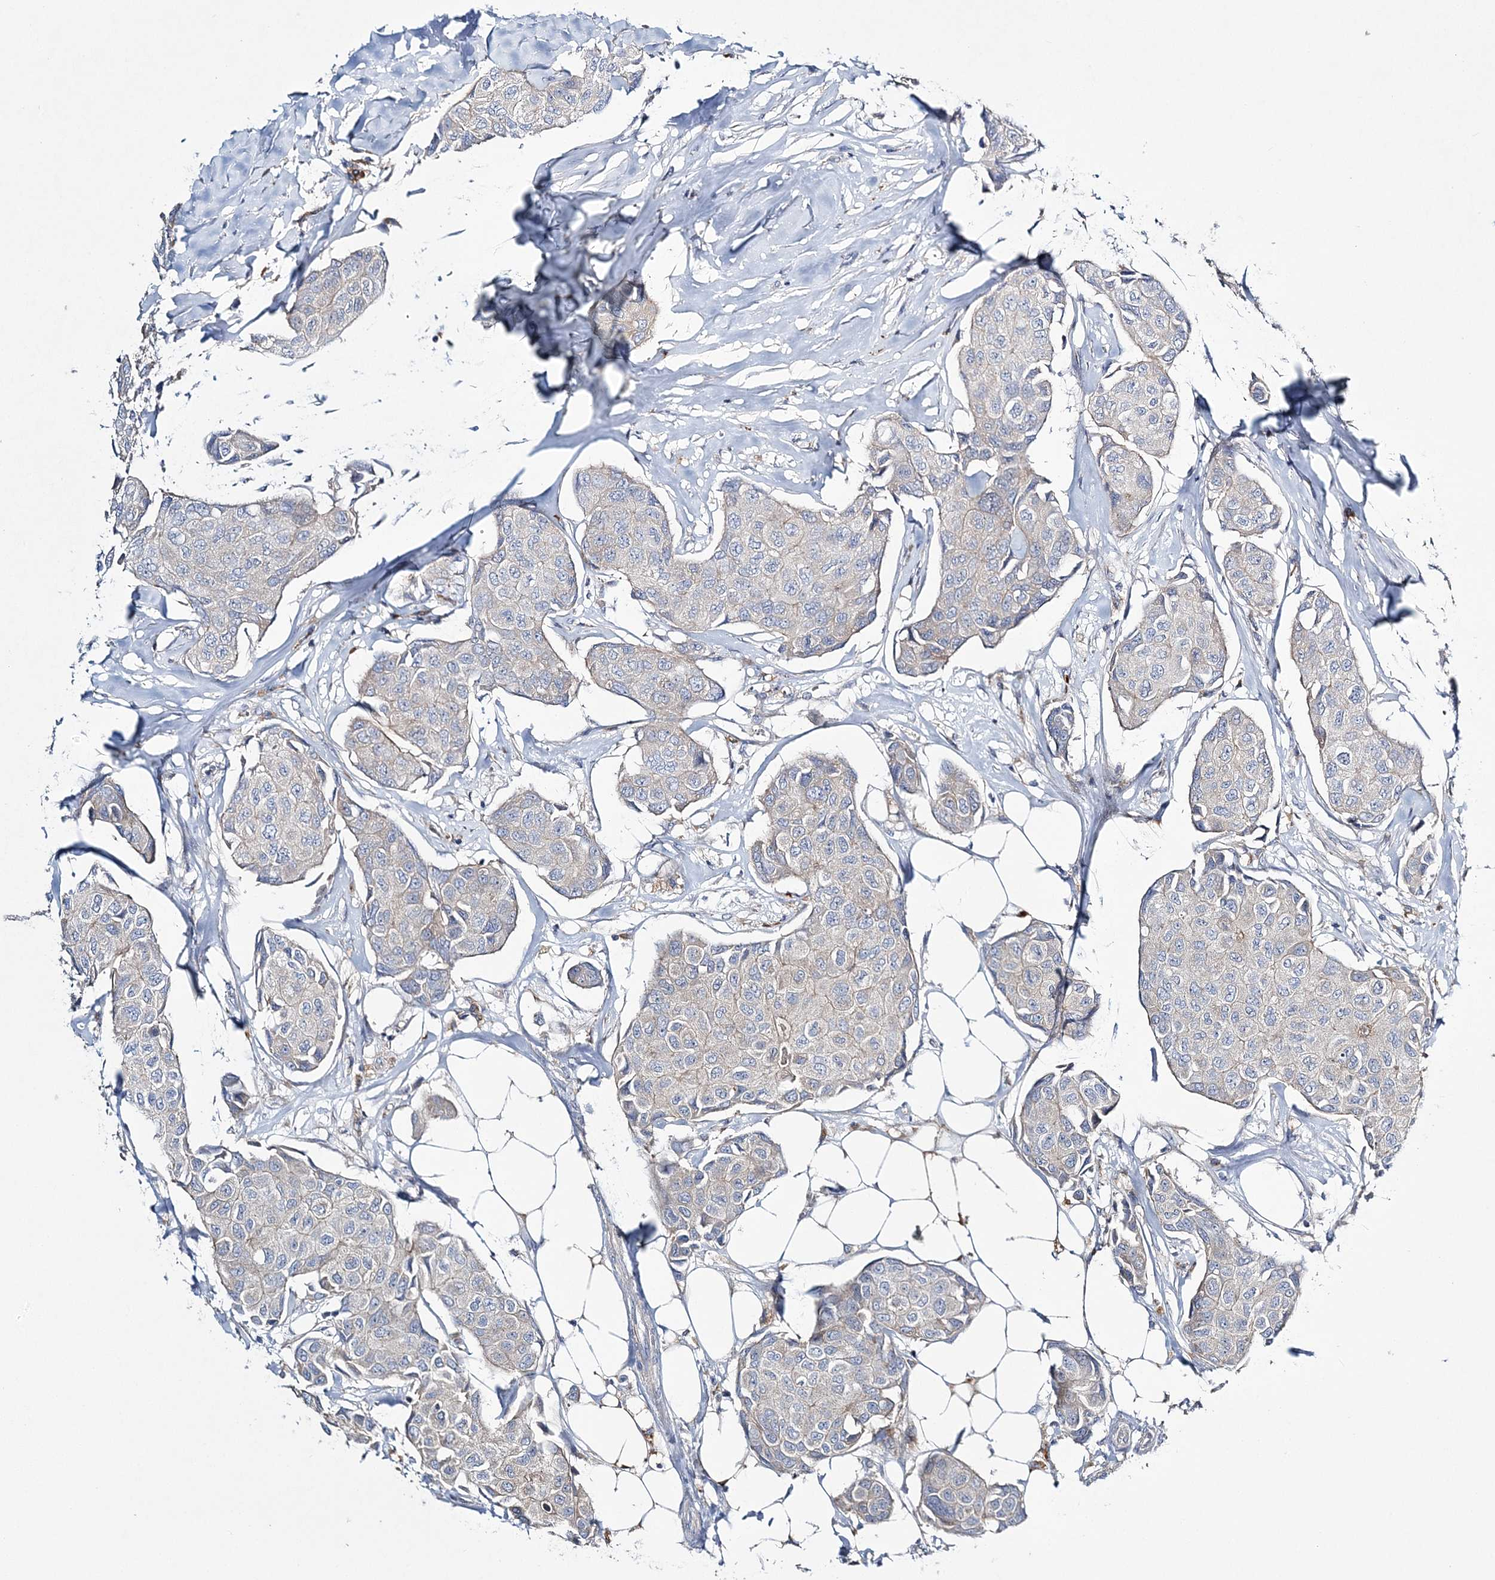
{"staining": {"intensity": "negative", "quantity": "none", "location": "none"}, "tissue": "breast cancer", "cell_type": "Tumor cells", "image_type": "cancer", "snomed": [{"axis": "morphology", "description": "Duct carcinoma"}, {"axis": "topography", "description": "Breast"}], "caption": "Tumor cells are negative for protein expression in human breast cancer.", "gene": "ATP11B", "patient": {"sex": "female", "age": 80}}